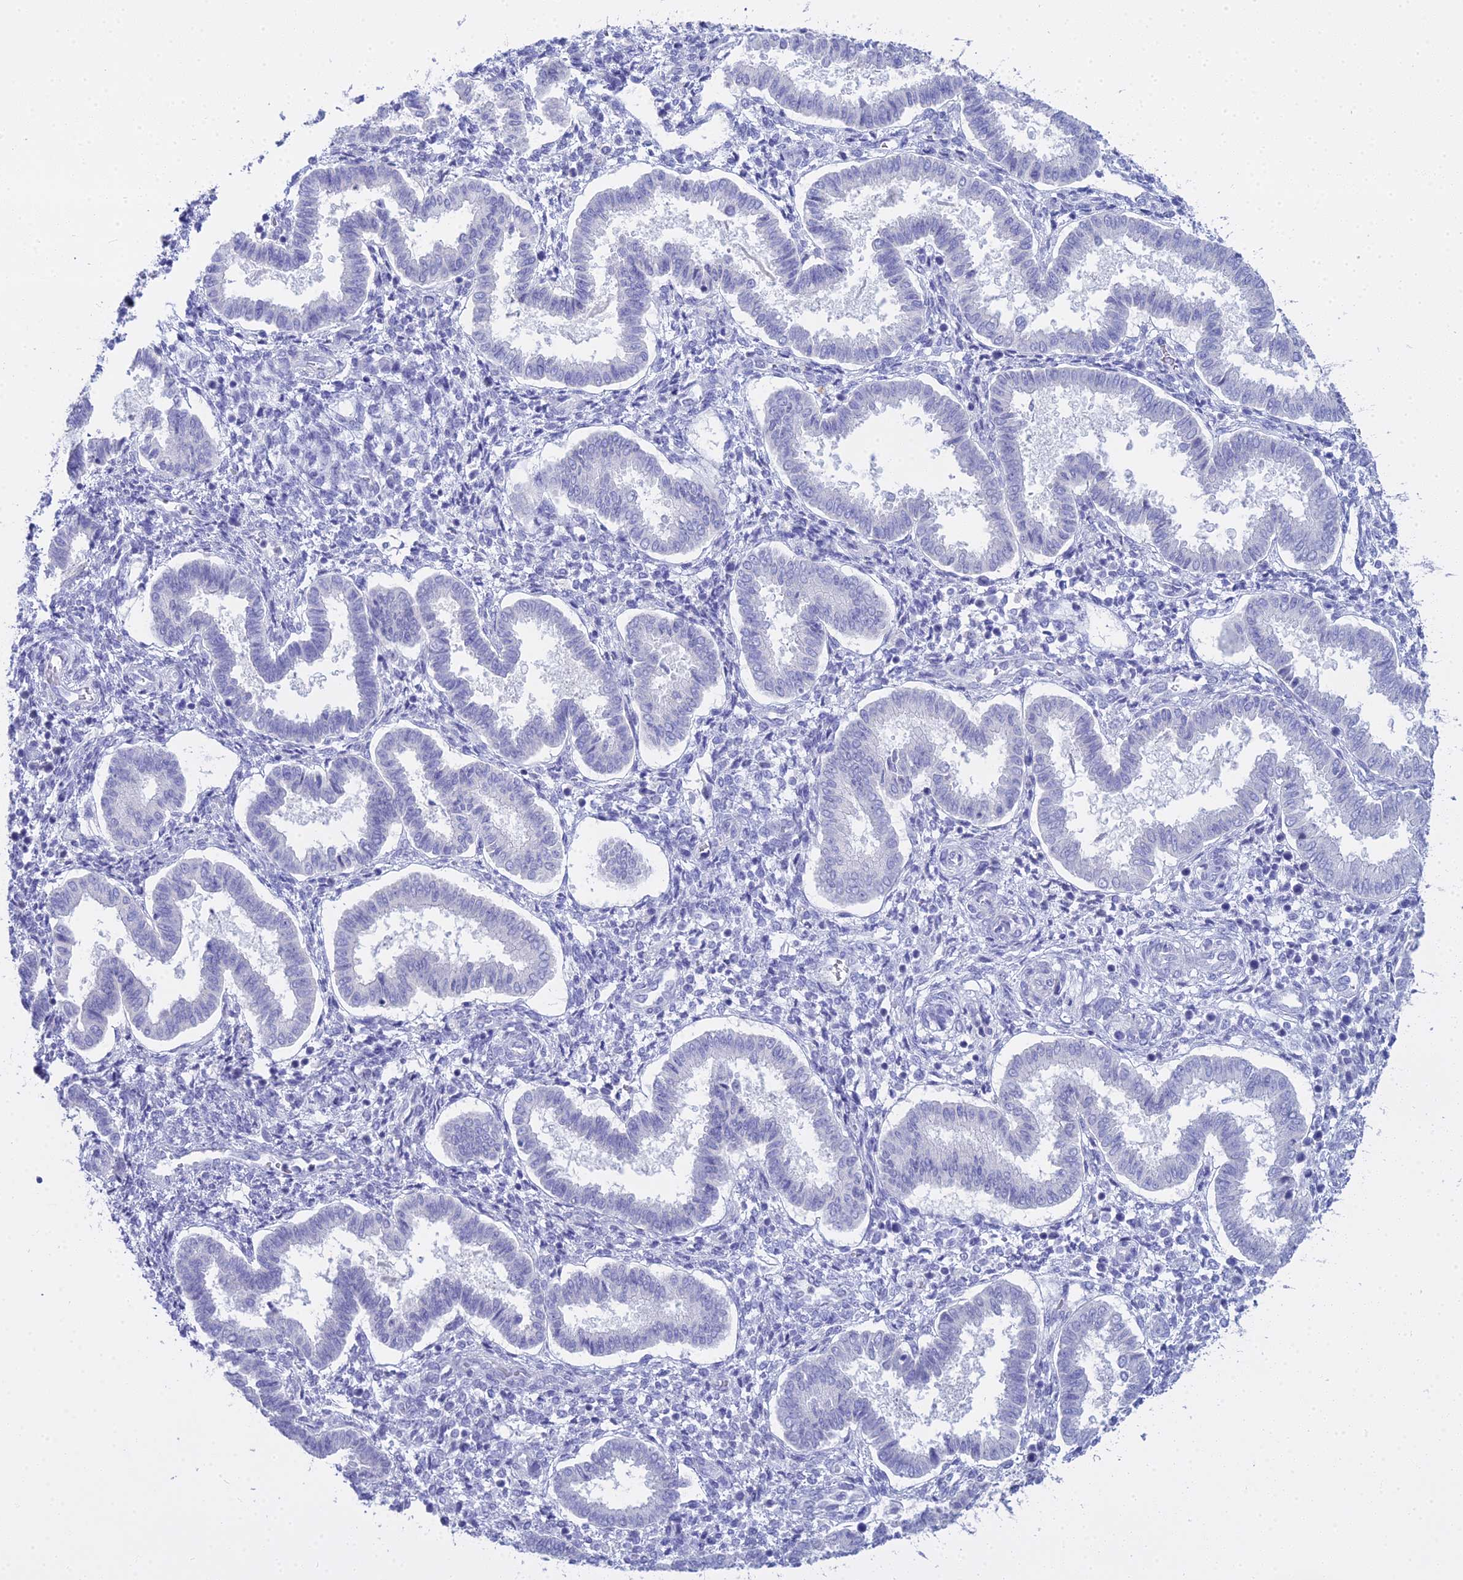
{"staining": {"intensity": "negative", "quantity": "none", "location": "none"}, "tissue": "endometrium", "cell_type": "Cells in endometrial stroma", "image_type": "normal", "snomed": [{"axis": "morphology", "description": "Normal tissue, NOS"}, {"axis": "topography", "description": "Endometrium"}], "caption": "A micrograph of endometrium stained for a protein demonstrates no brown staining in cells in endometrial stroma.", "gene": "S100A7", "patient": {"sex": "female", "age": 24}}